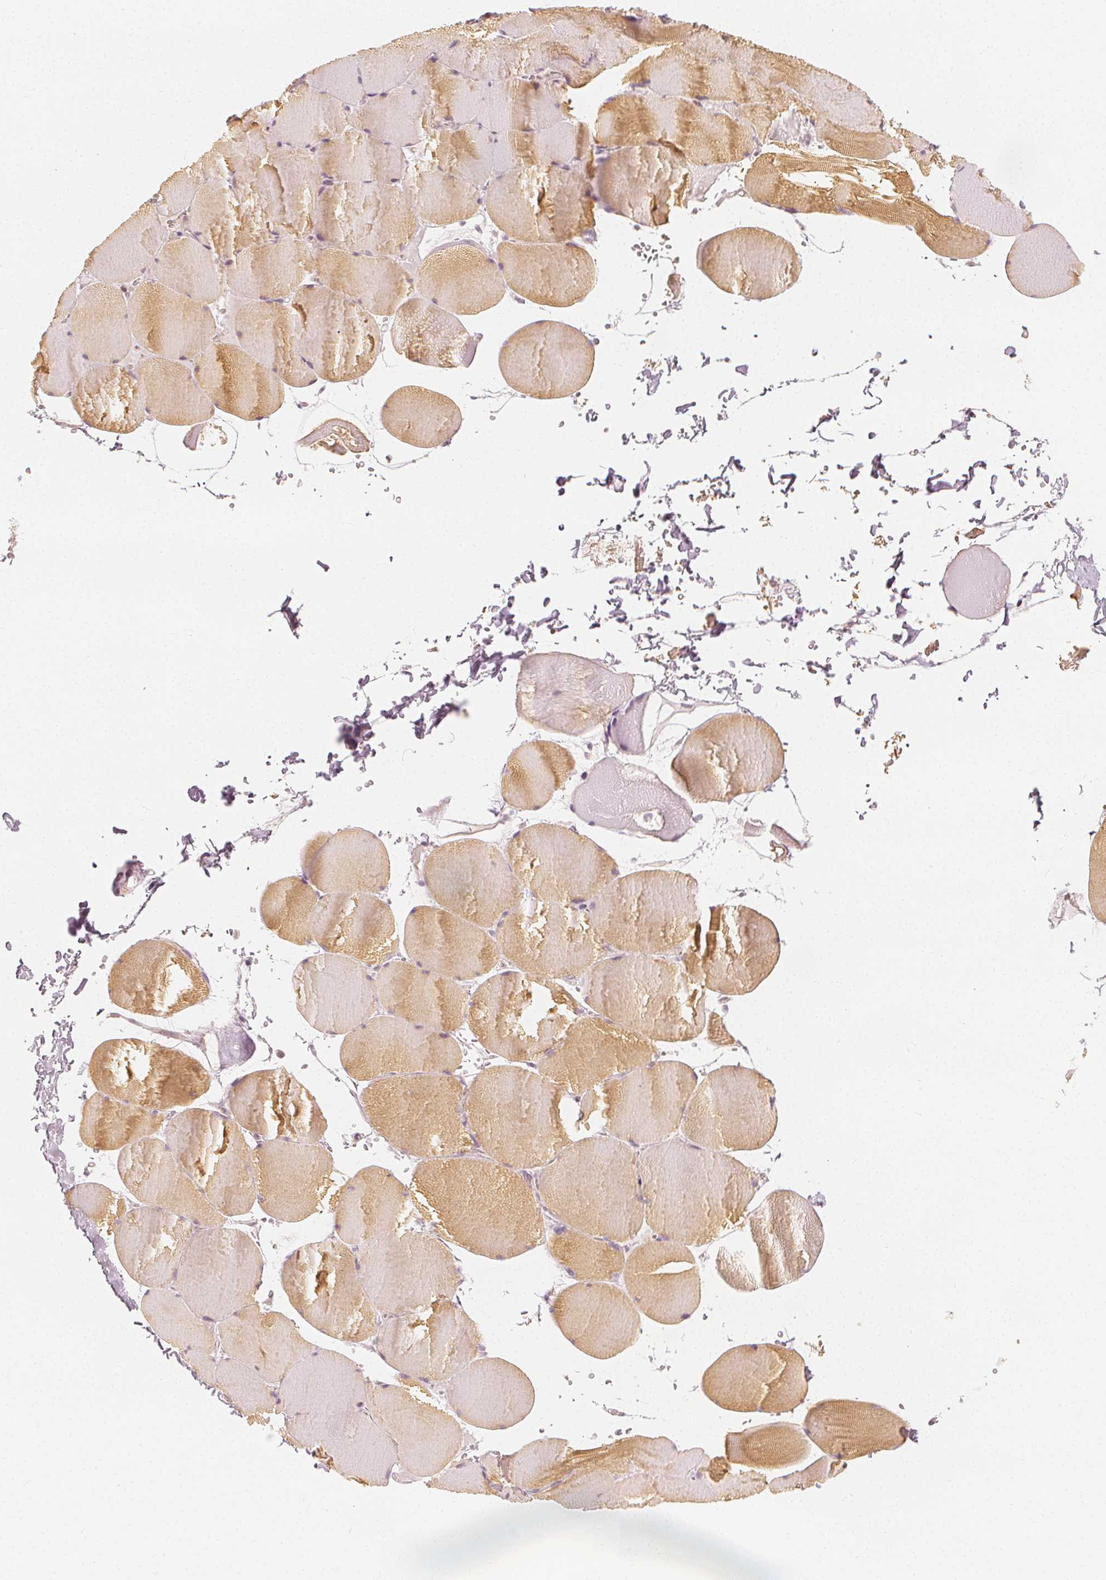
{"staining": {"intensity": "weak", "quantity": "25%-75%", "location": "cytoplasmic/membranous"}, "tissue": "skeletal muscle", "cell_type": "Myocytes", "image_type": "normal", "snomed": [{"axis": "morphology", "description": "Normal tissue, NOS"}, {"axis": "topography", "description": "Skeletal muscle"}, {"axis": "topography", "description": "Head-Neck"}], "caption": "Weak cytoplasmic/membranous staining for a protein is present in approximately 25%-75% of myocytes of unremarkable skeletal muscle using immunohistochemistry.", "gene": "ARHGAP26", "patient": {"sex": "male", "age": 66}}